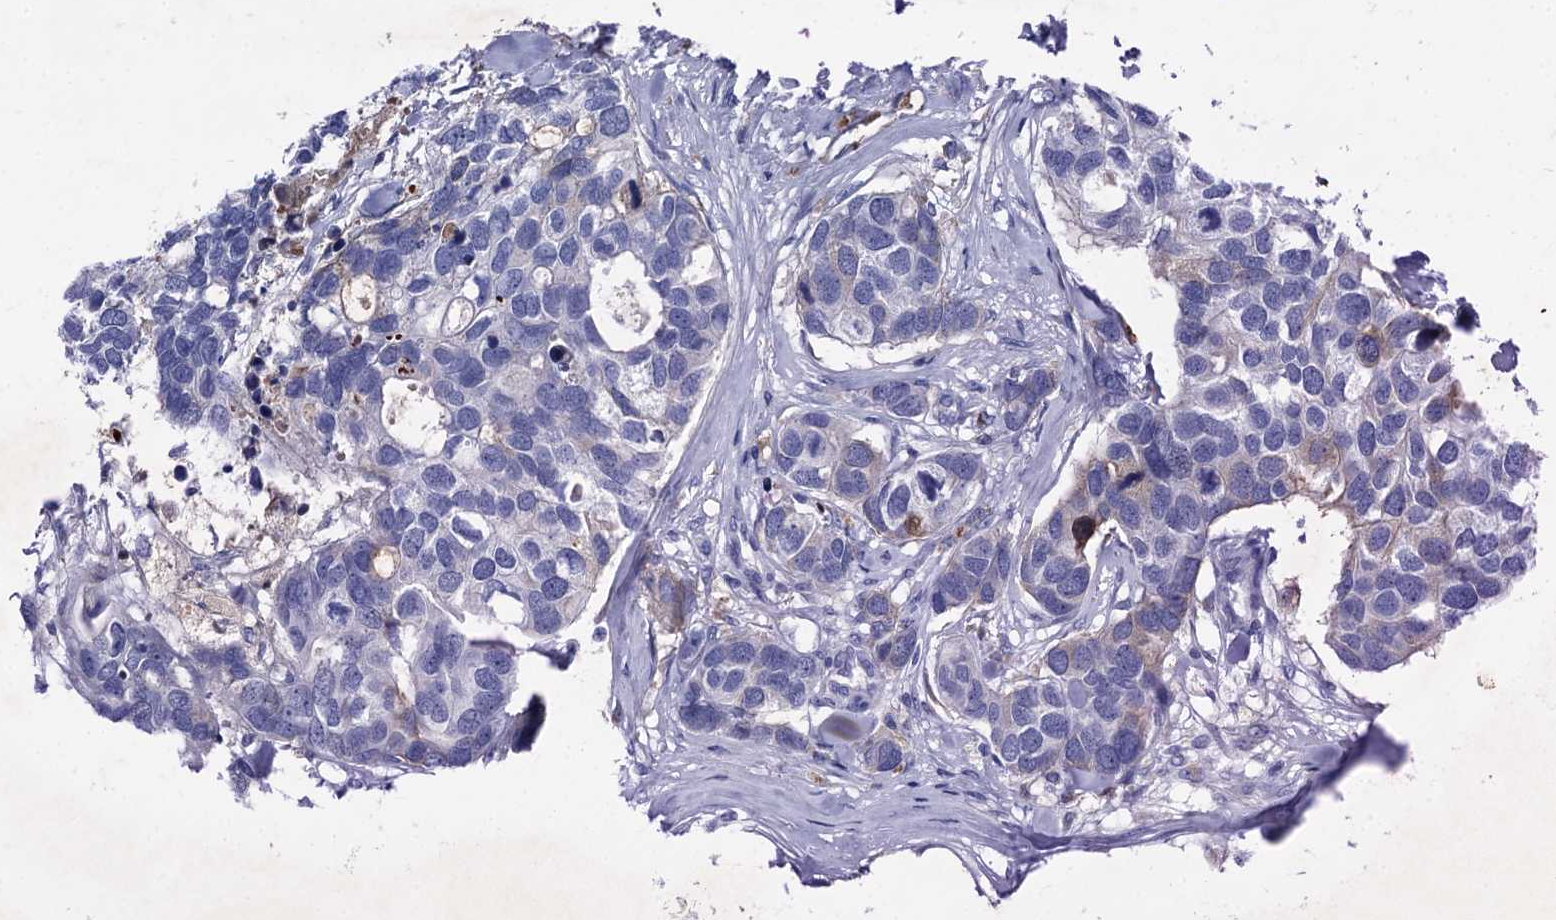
{"staining": {"intensity": "weak", "quantity": "<25%", "location": "cytoplasmic/membranous"}, "tissue": "breast cancer", "cell_type": "Tumor cells", "image_type": "cancer", "snomed": [{"axis": "morphology", "description": "Duct carcinoma"}, {"axis": "topography", "description": "Breast"}], "caption": "Immunohistochemical staining of human infiltrating ductal carcinoma (breast) demonstrates no significant expression in tumor cells.", "gene": "TMEM72", "patient": {"sex": "female", "age": 83}}